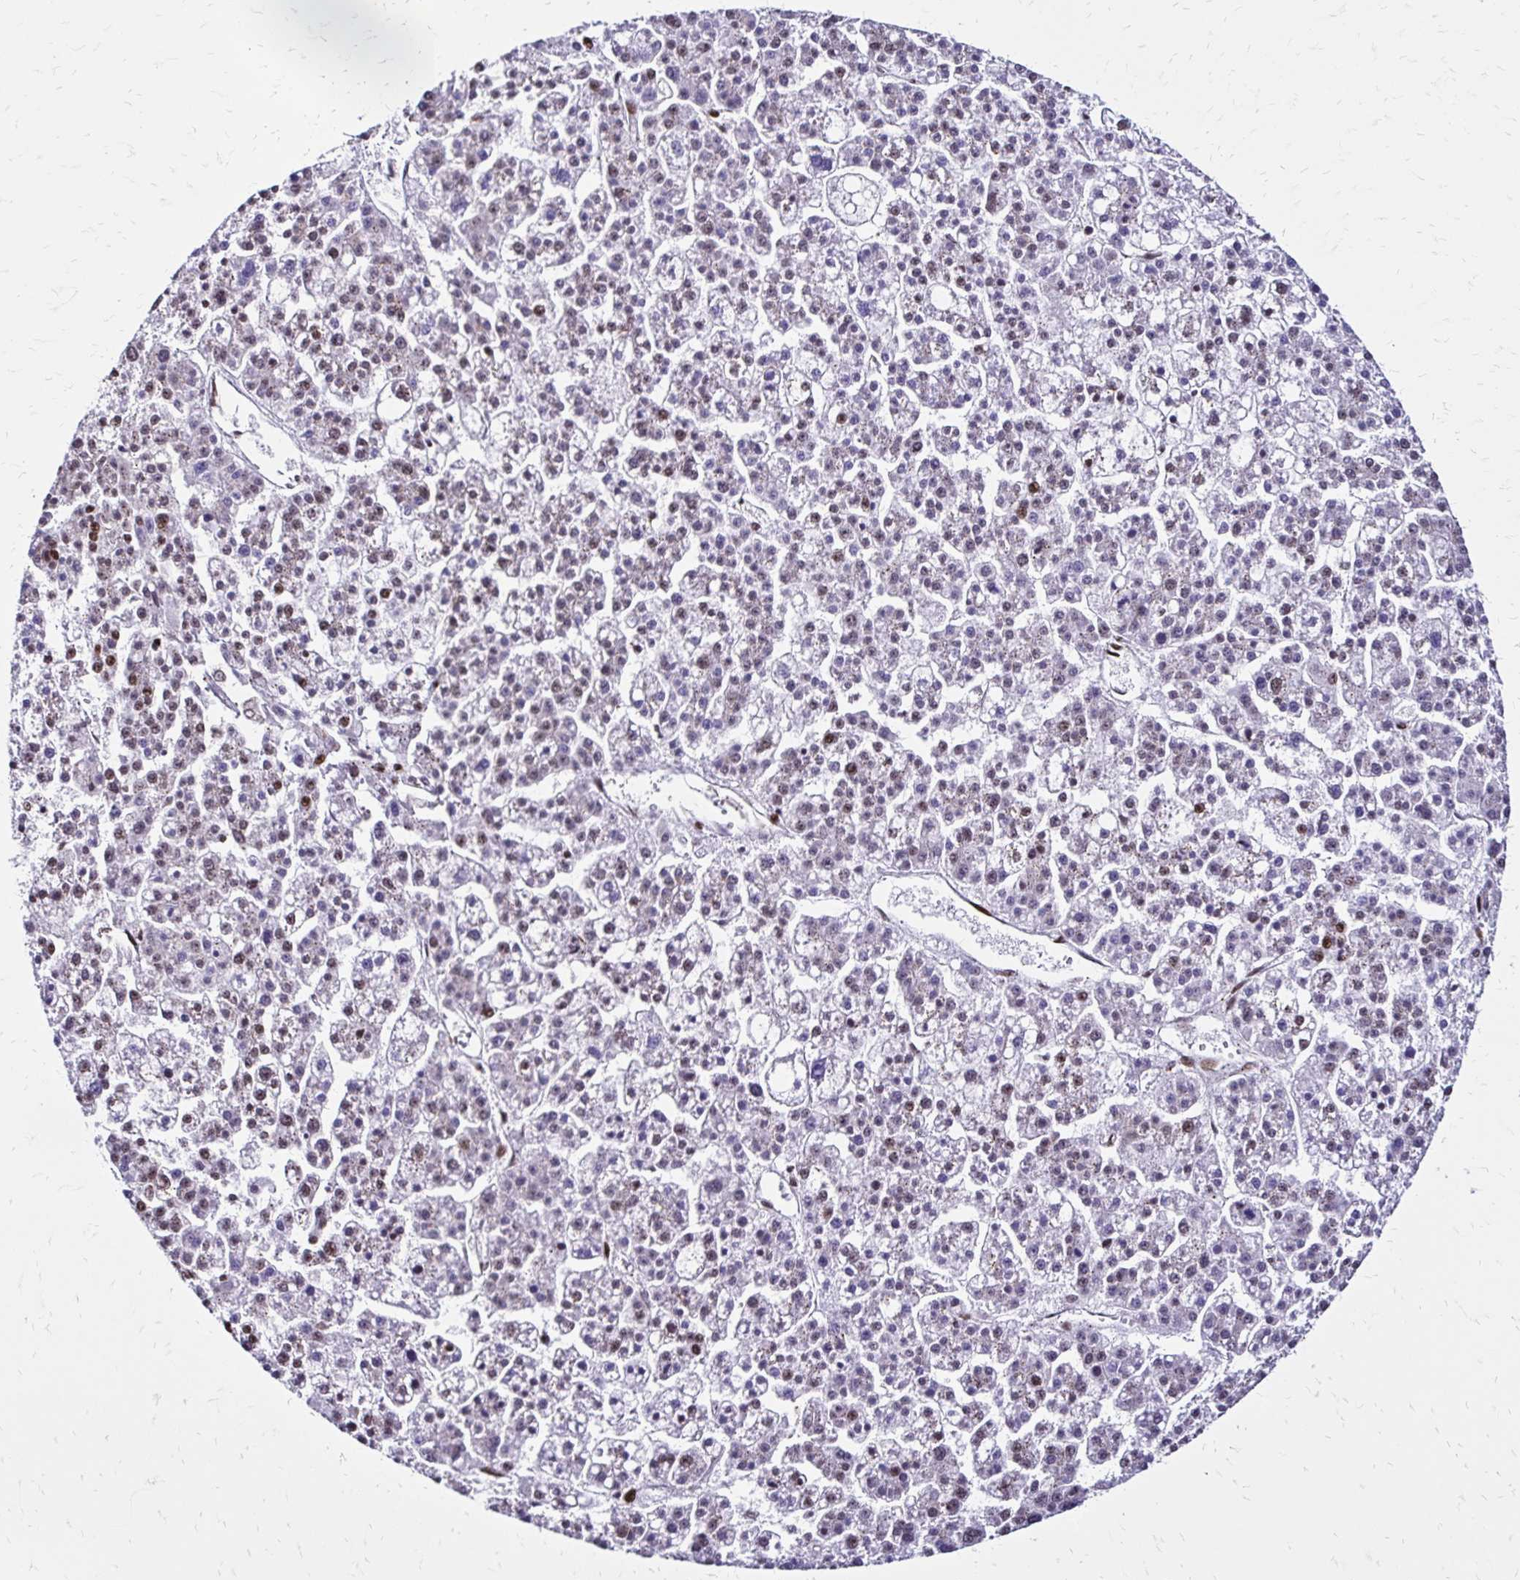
{"staining": {"intensity": "weak", "quantity": "25%-75%", "location": "cytoplasmic/membranous"}, "tissue": "liver cancer", "cell_type": "Tumor cells", "image_type": "cancer", "snomed": [{"axis": "morphology", "description": "Carcinoma, Hepatocellular, NOS"}, {"axis": "topography", "description": "Liver"}], "caption": "IHC image of human liver hepatocellular carcinoma stained for a protein (brown), which exhibits low levels of weak cytoplasmic/membranous expression in about 25%-75% of tumor cells.", "gene": "TOB1", "patient": {"sex": "female", "age": 58}}